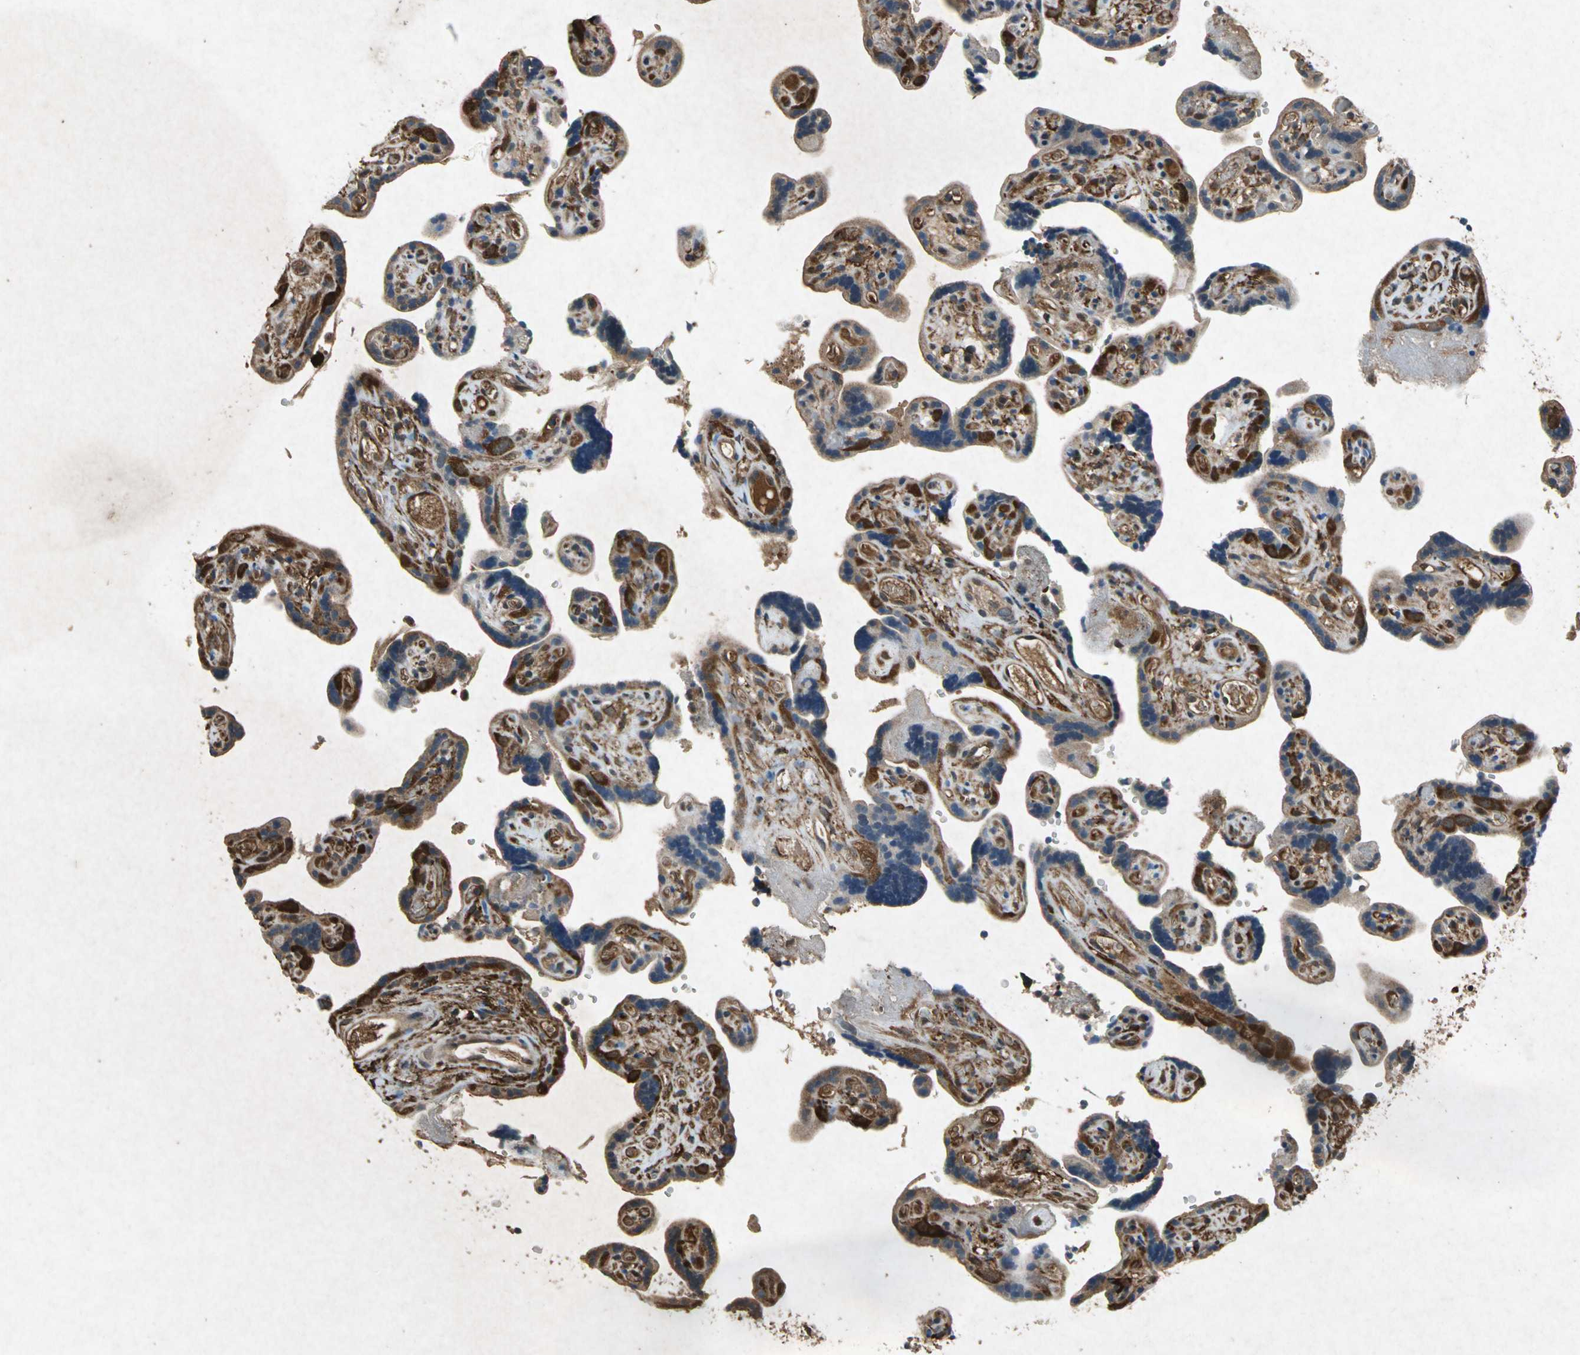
{"staining": {"intensity": "strong", "quantity": ">75%", "location": "cytoplasmic/membranous"}, "tissue": "placenta", "cell_type": "Decidual cells", "image_type": "normal", "snomed": [{"axis": "morphology", "description": "Normal tissue, NOS"}, {"axis": "topography", "description": "Placenta"}], "caption": "Decidual cells display high levels of strong cytoplasmic/membranous positivity in approximately >75% of cells in unremarkable placenta.", "gene": "HSP90AB1", "patient": {"sex": "female", "age": 30}}